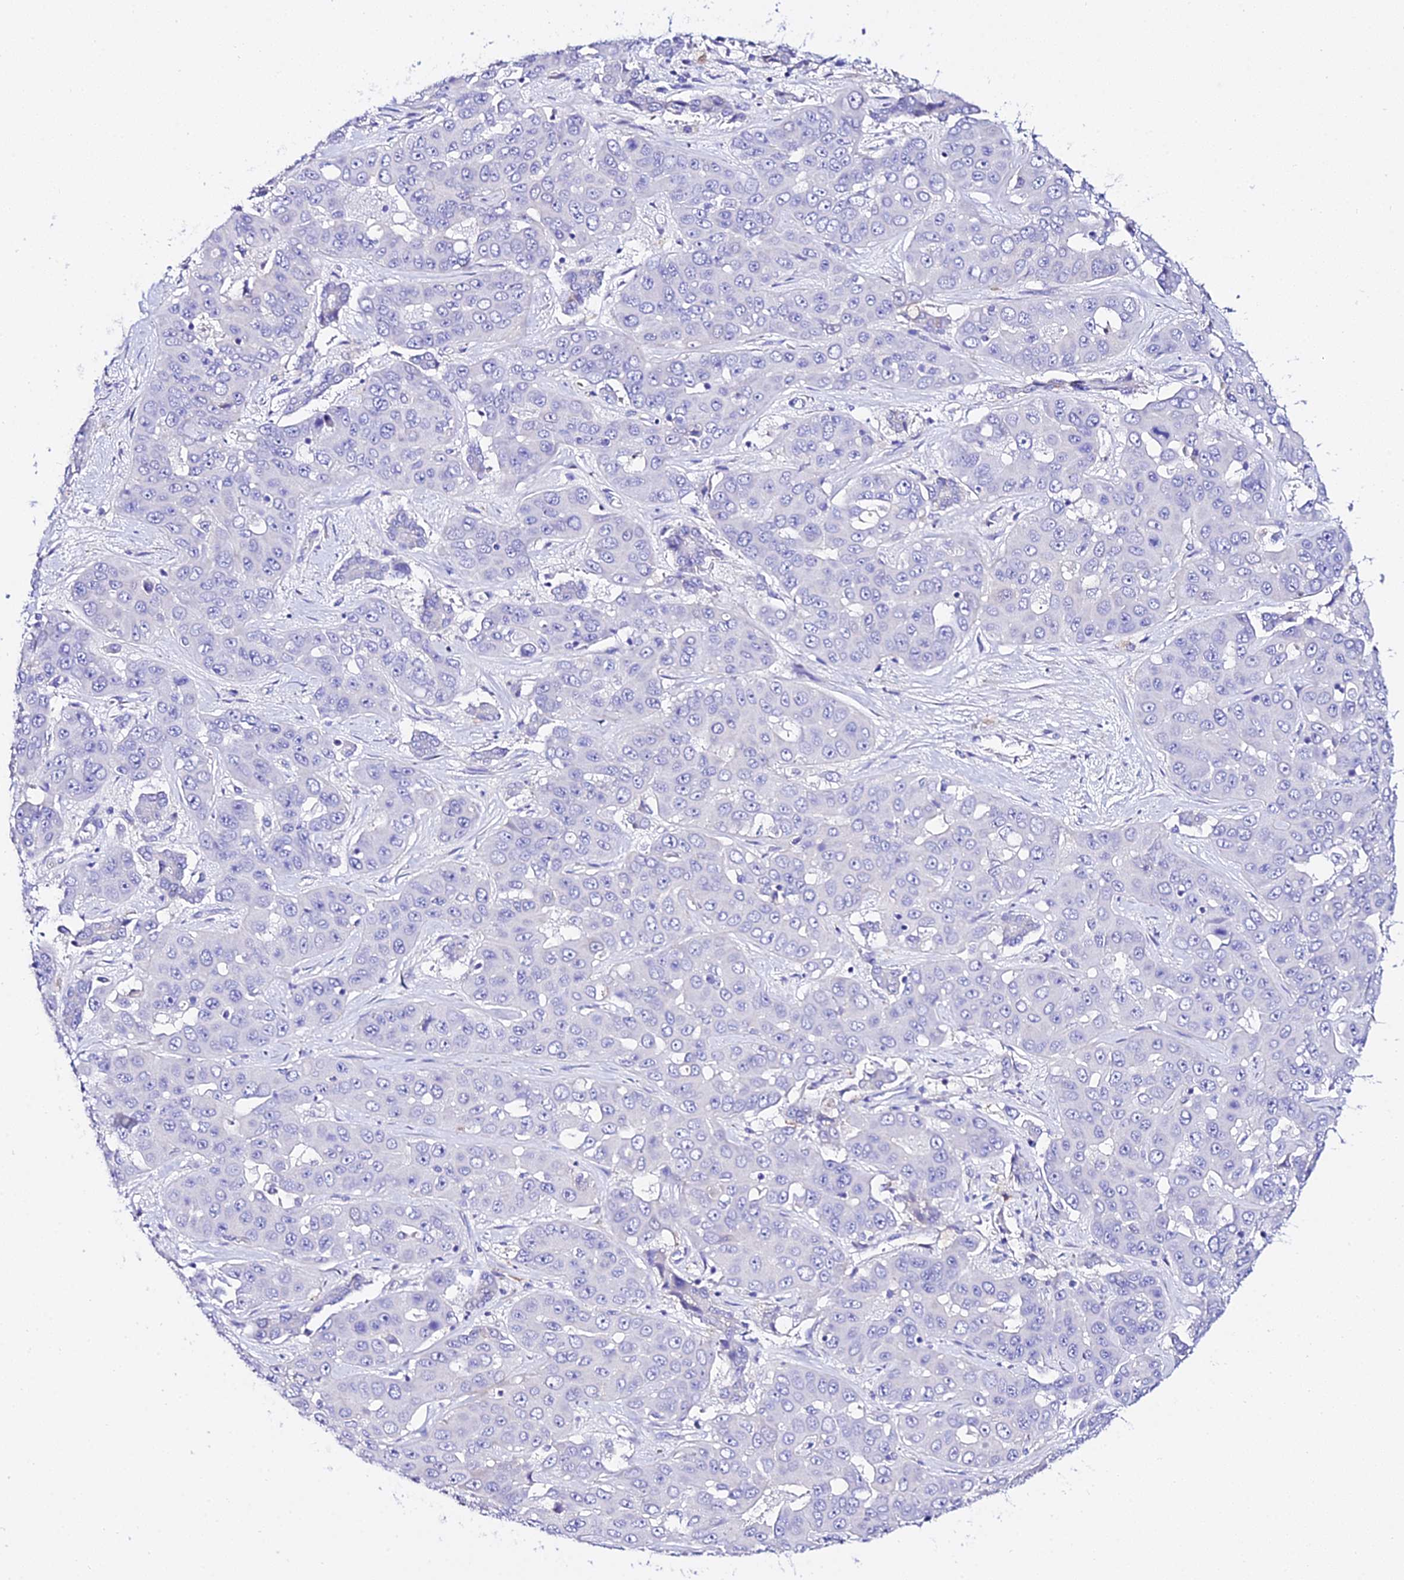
{"staining": {"intensity": "negative", "quantity": "none", "location": "none"}, "tissue": "liver cancer", "cell_type": "Tumor cells", "image_type": "cancer", "snomed": [{"axis": "morphology", "description": "Cholangiocarcinoma"}, {"axis": "topography", "description": "Liver"}], "caption": "Histopathology image shows no protein staining in tumor cells of cholangiocarcinoma (liver) tissue. Brightfield microscopy of immunohistochemistry stained with DAB (brown) and hematoxylin (blue), captured at high magnification.", "gene": "TMEM117", "patient": {"sex": "female", "age": 52}}